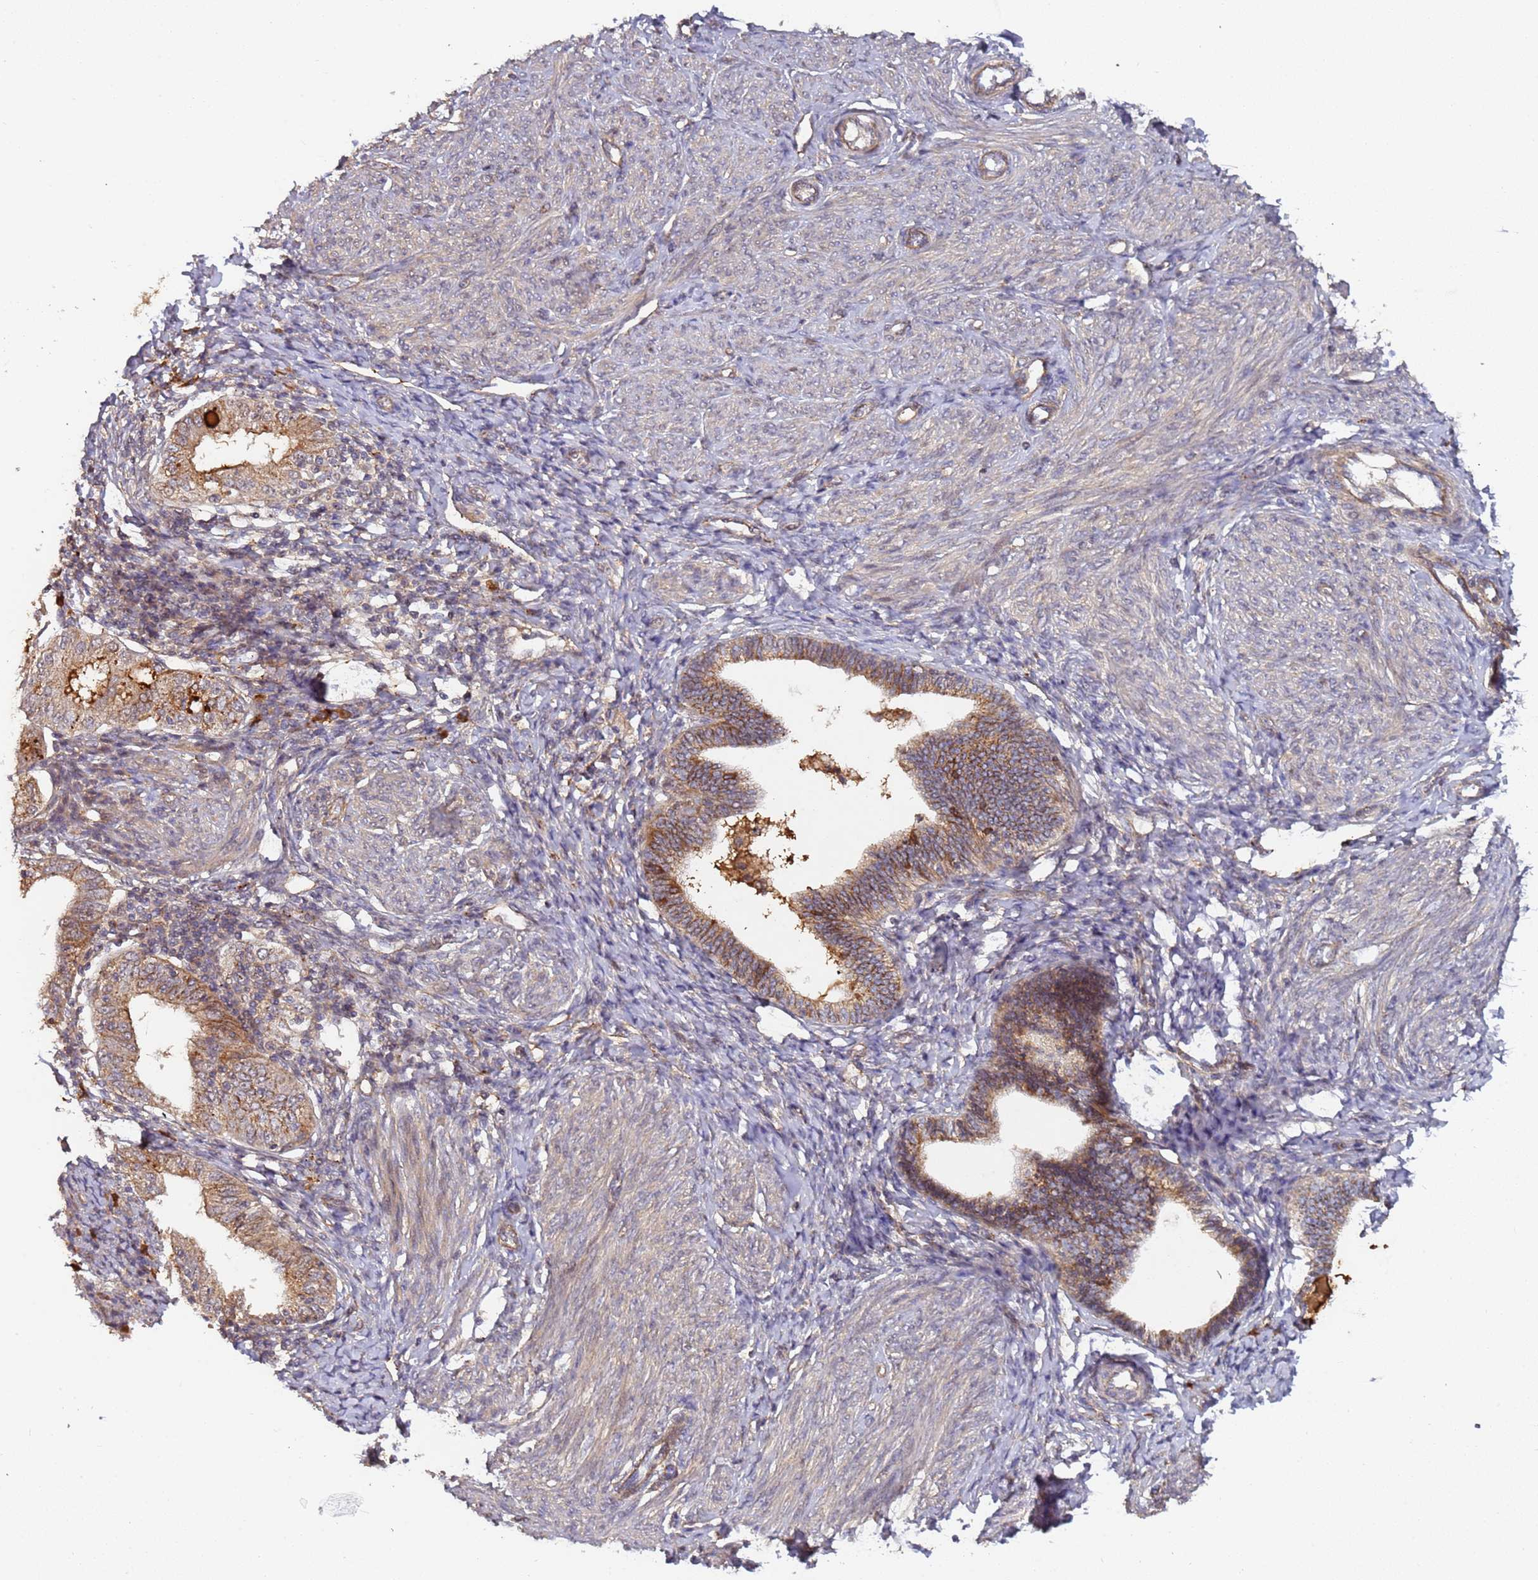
{"staining": {"intensity": "weak", "quantity": "25%-75%", "location": "cytoplasmic/membranous"}, "tissue": "endometrium", "cell_type": "Cells in endometrial stroma", "image_type": "normal", "snomed": [{"axis": "morphology", "description": "Normal tissue, NOS"}, {"axis": "topography", "description": "Endometrium"}], "caption": "Cells in endometrial stroma display low levels of weak cytoplasmic/membranous expression in about 25%-75% of cells in unremarkable human endometrium.", "gene": "KANSL1L", "patient": {"sex": "female", "age": 72}}